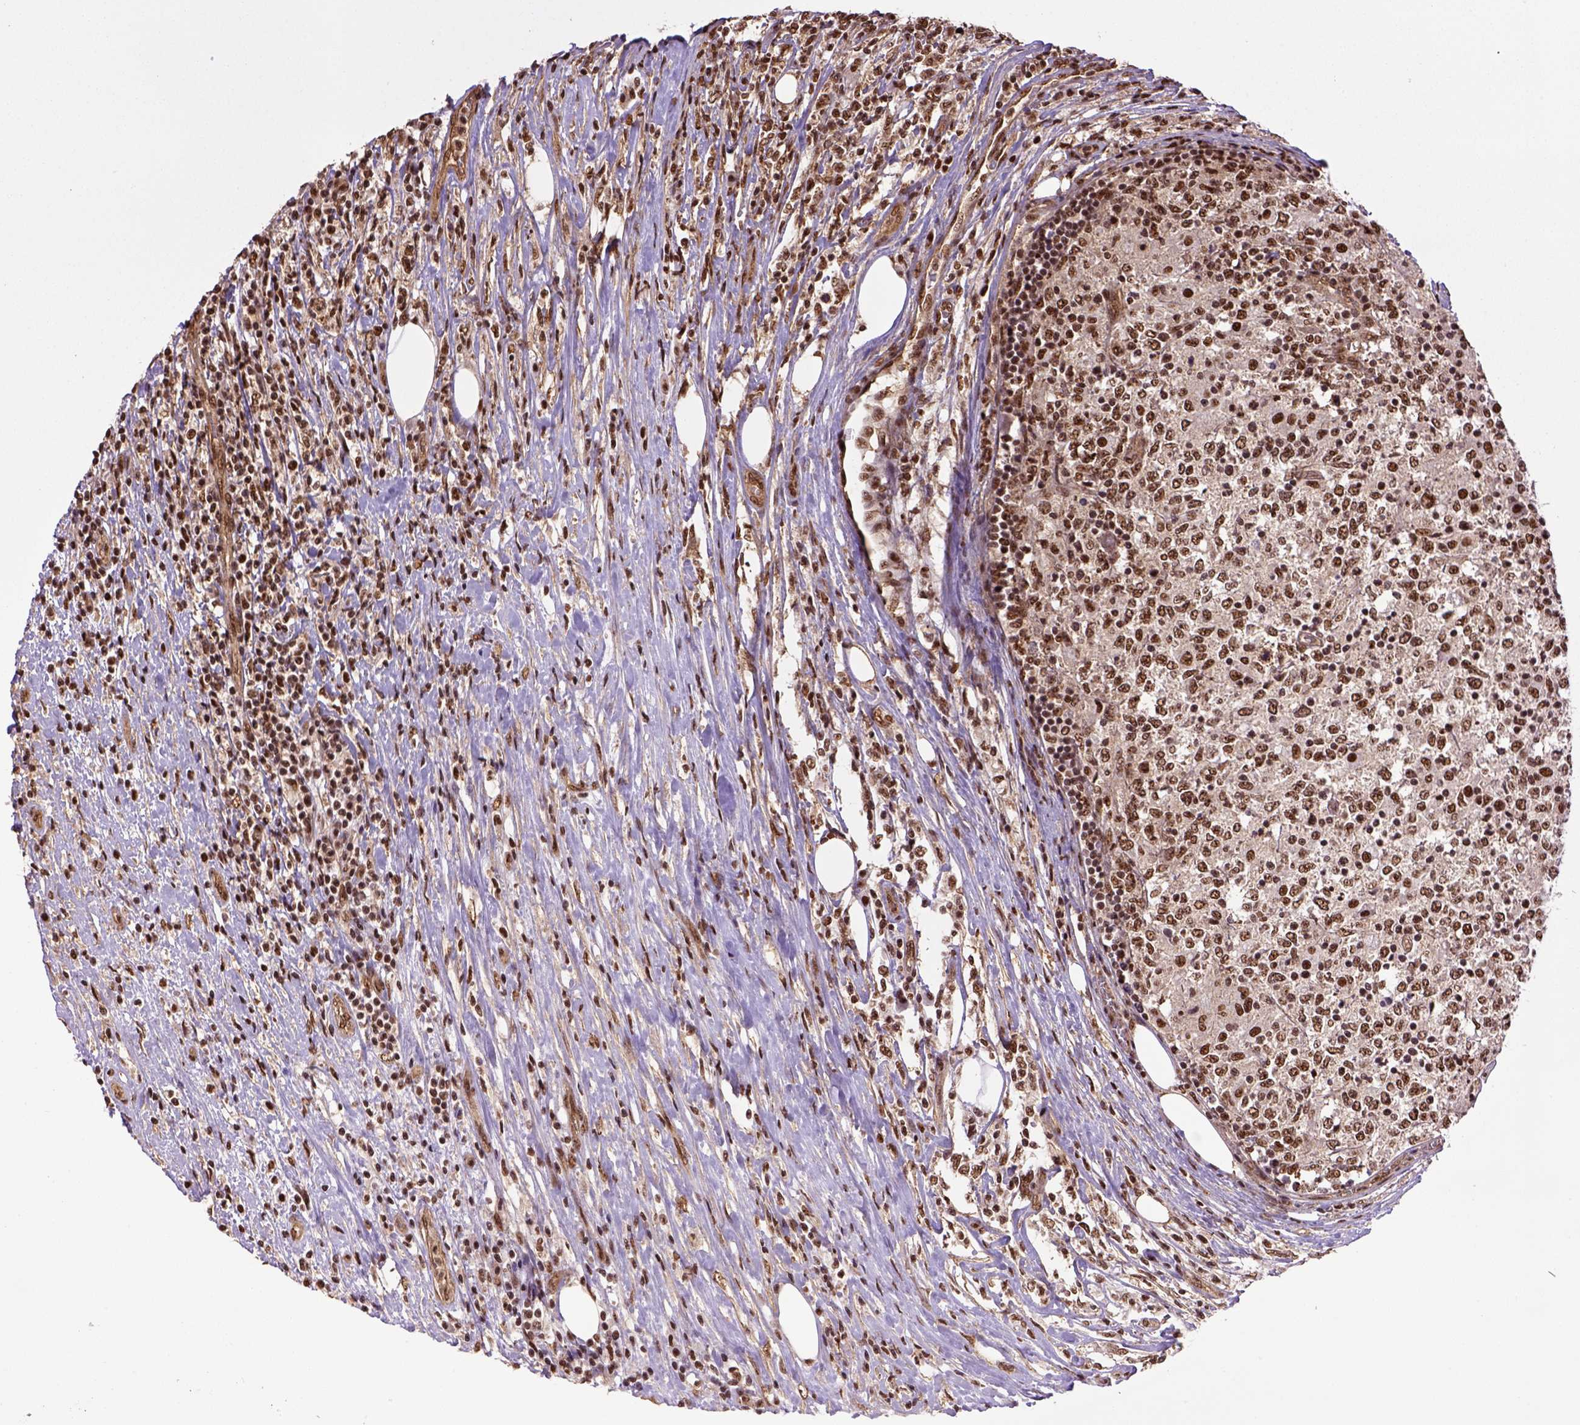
{"staining": {"intensity": "moderate", "quantity": ">75%", "location": "nuclear"}, "tissue": "lymphoma", "cell_type": "Tumor cells", "image_type": "cancer", "snomed": [{"axis": "morphology", "description": "Malignant lymphoma, non-Hodgkin's type, High grade"}, {"axis": "topography", "description": "Lymph node"}], "caption": "A brown stain highlights moderate nuclear expression of a protein in malignant lymphoma, non-Hodgkin's type (high-grade) tumor cells. Immunohistochemistry stains the protein in brown and the nuclei are stained blue.", "gene": "PPIG", "patient": {"sex": "female", "age": 84}}